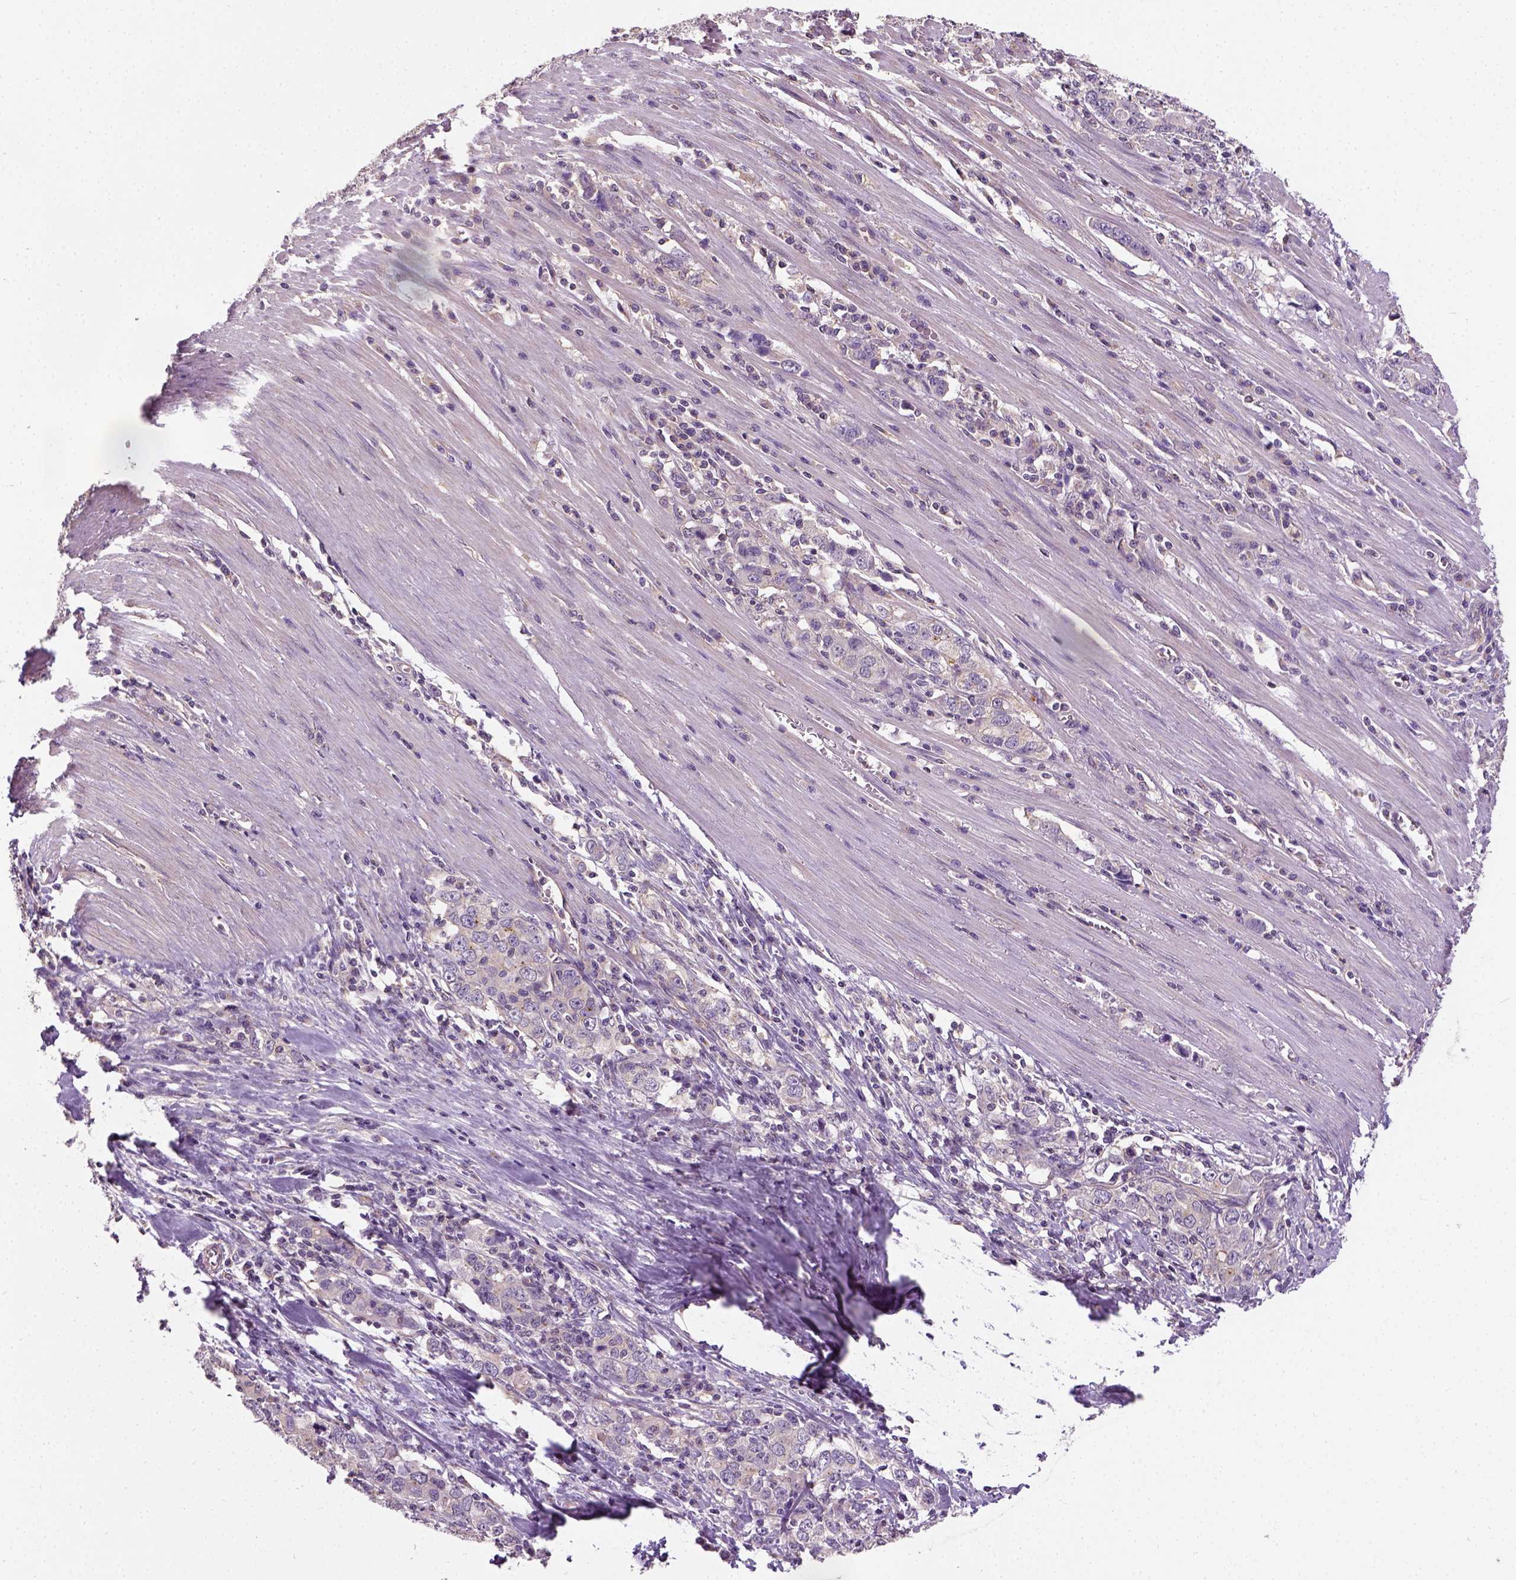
{"staining": {"intensity": "weak", "quantity": "<25%", "location": "cytoplasmic/membranous"}, "tissue": "stomach cancer", "cell_type": "Tumor cells", "image_type": "cancer", "snomed": [{"axis": "morphology", "description": "Adenocarcinoma, NOS"}, {"axis": "topography", "description": "Stomach, lower"}], "caption": "There is no significant expression in tumor cells of adenocarcinoma (stomach).", "gene": "CRACR2A", "patient": {"sex": "female", "age": 72}}